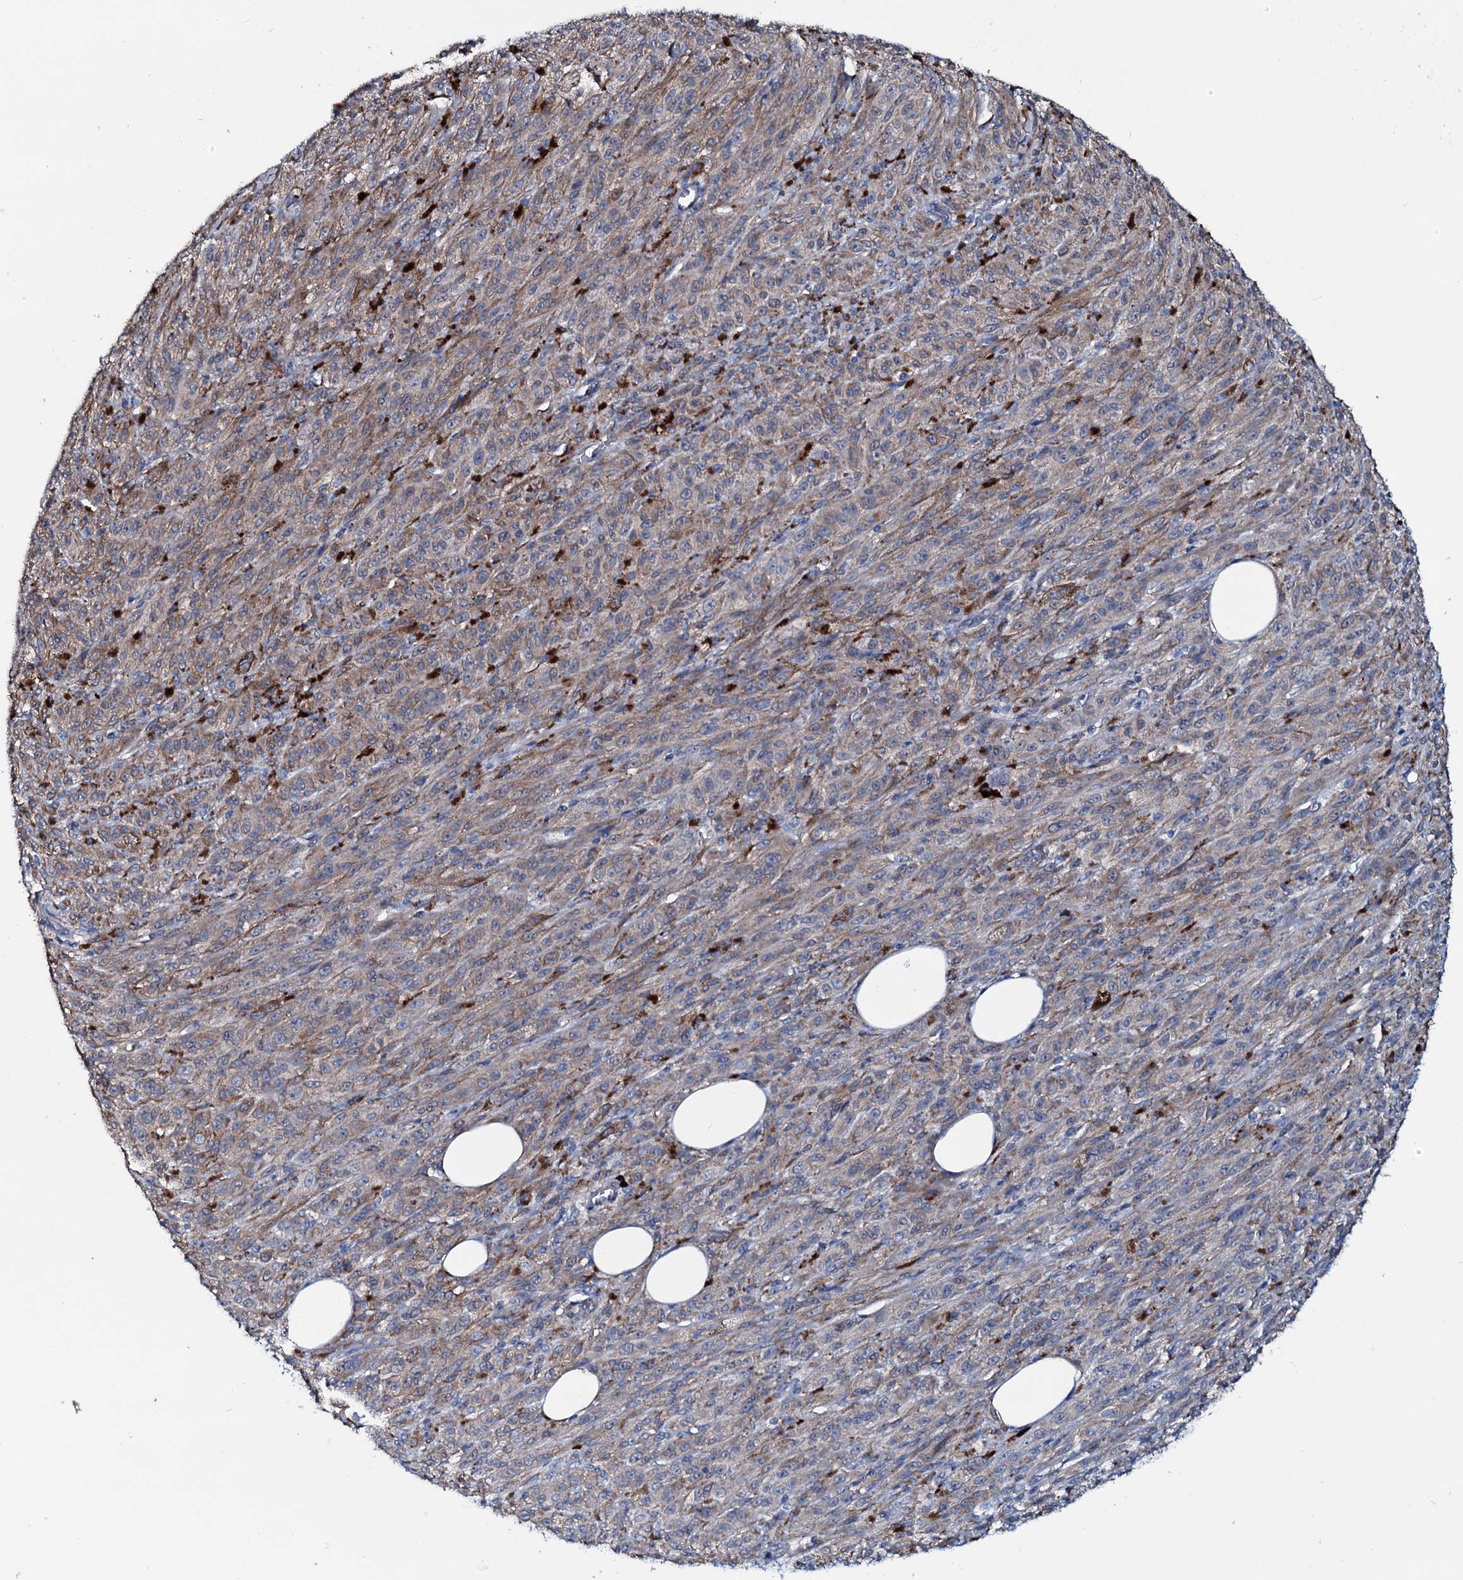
{"staining": {"intensity": "moderate", "quantity": "25%-75%", "location": "cytoplasmic/membranous"}, "tissue": "melanoma", "cell_type": "Tumor cells", "image_type": "cancer", "snomed": [{"axis": "morphology", "description": "Malignant melanoma, NOS"}, {"axis": "topography", "description": "Skin"}], "caption": "The photomicrograph demonstrates a brown stain indicating the presence of a protein in the cytoplasmic/membranous of tumor cells in malignant melanoma.", "gene": "IL12B", "patient": {"sex": "female", "age": 52}}